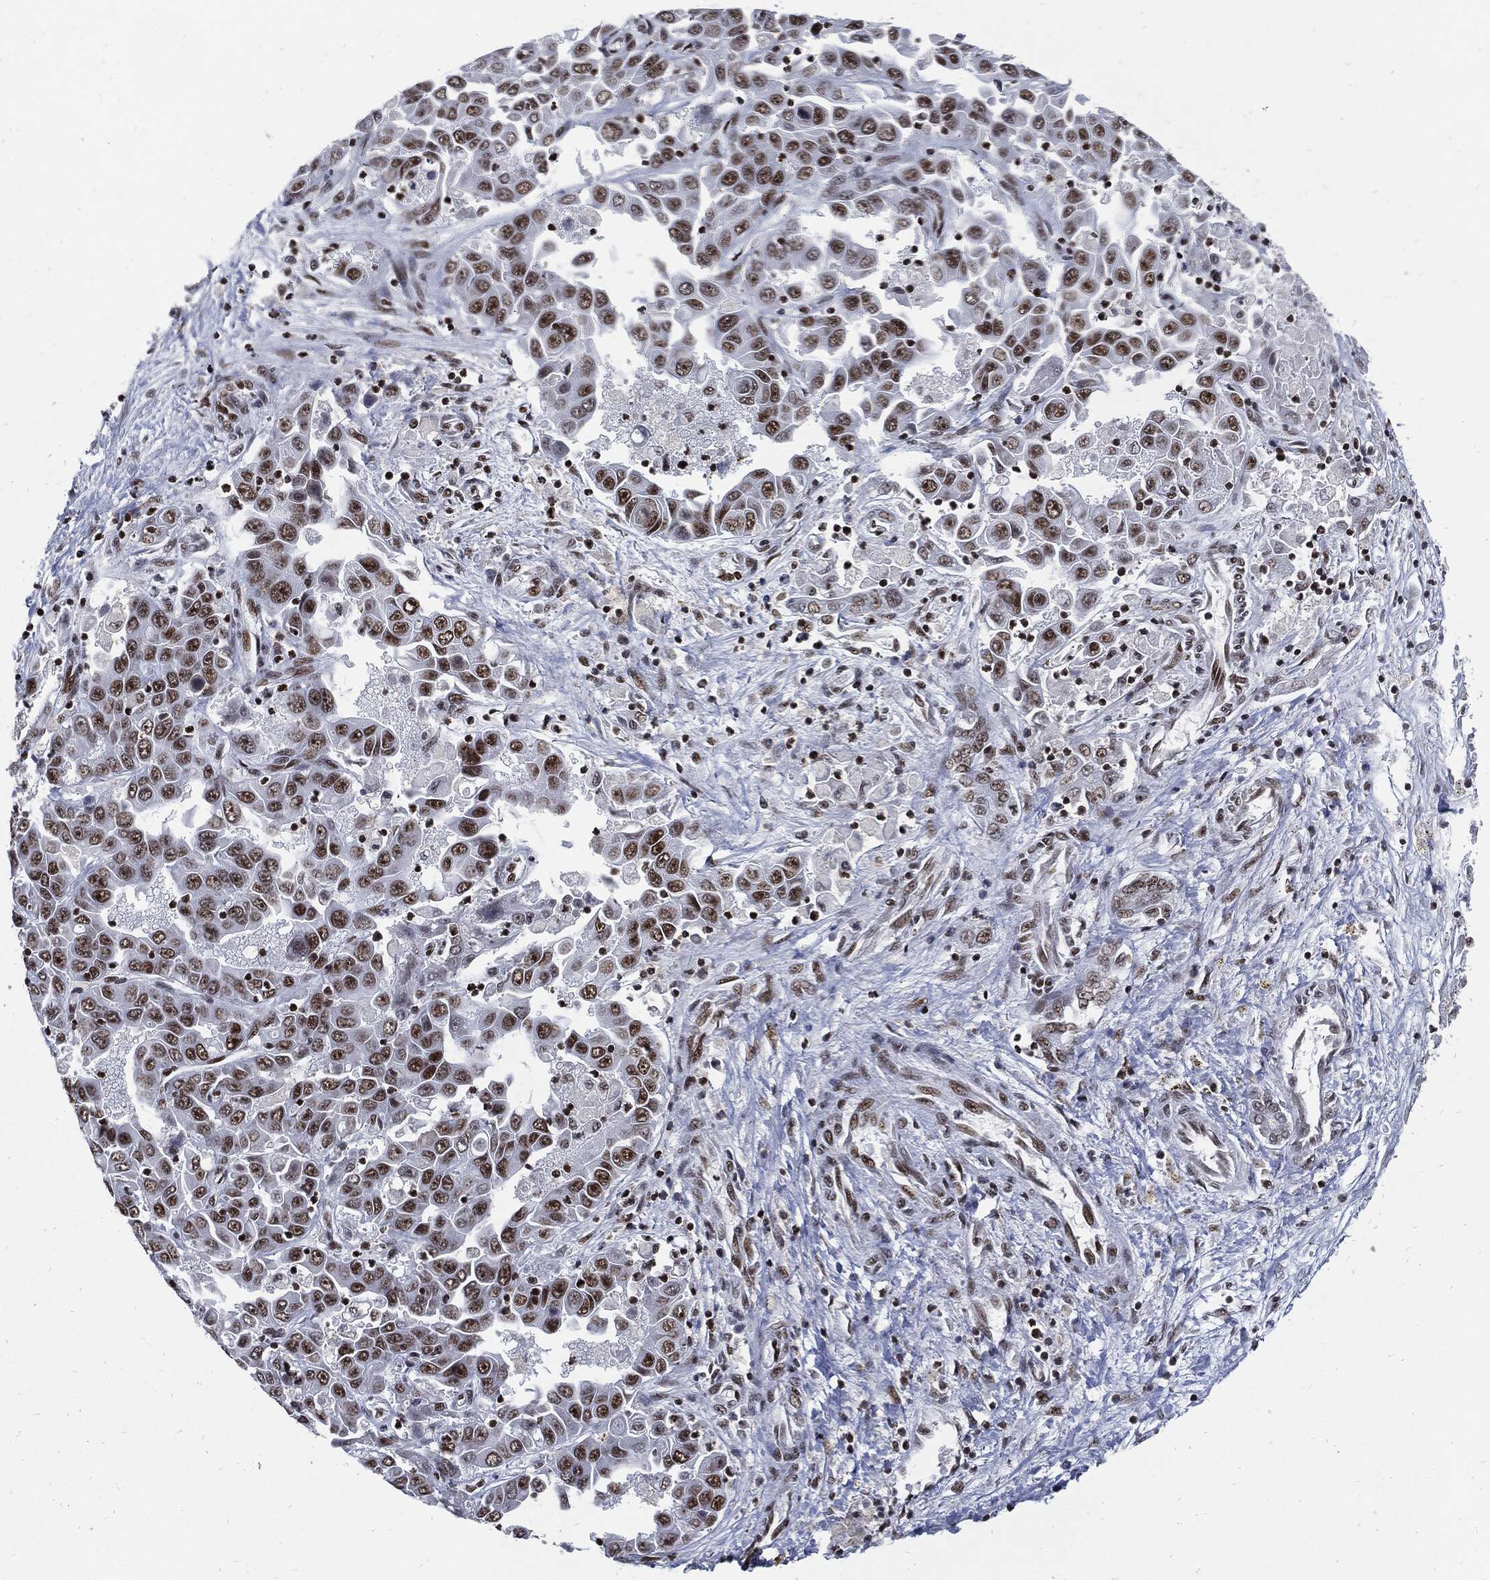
{"staining": {"intensity": "moderate", "quantity": ">75%", "location": "nuclear"}, "tissue": "liver cancer", "cell_type": "Tumor cells", "image_type": "cancer", "snomed": [{"axis": "morphology", "description": "Cholangiocarcinoma"}, {"axis": "topography", "description": "Liver"}], "caption": "Liver cancer was stained to show a protein in brown. There is medium levels of moderate nuclear expression in about >75% of tumor cells.", "gene": "TERF2", "patient": {"sex": "female", "age": 52}}